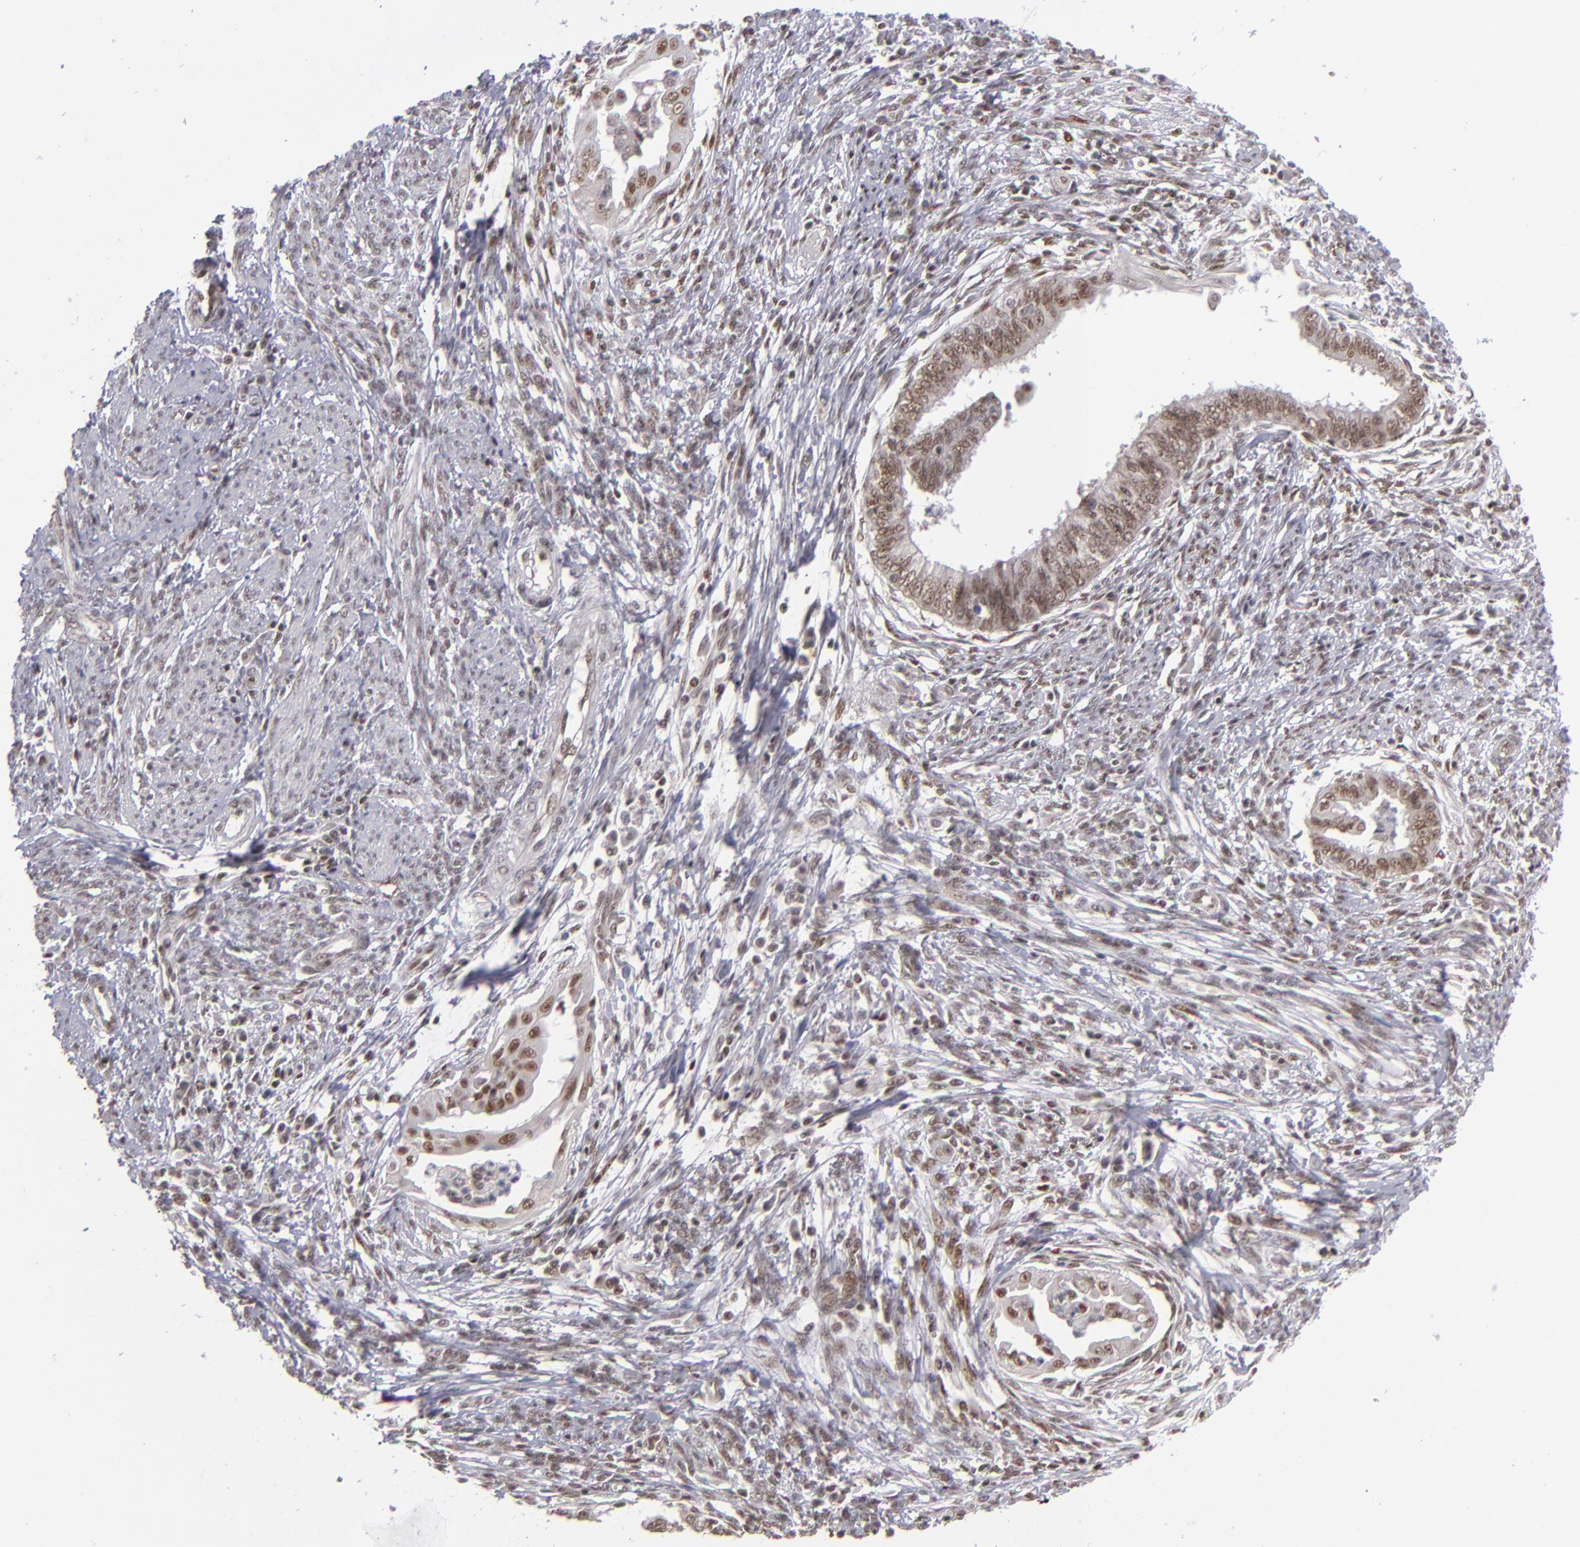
{"staining": {"intensity": "moderate", "quantity": ">75%", "location": "nuclear"}, "tissue": "endometrial cancer", "cell_type": "Tumor cells", "image_type": "cancer", "snomed": [{"axis": "morphology", "description": "Adenocarcinoma, NOS"}, {"axis": "topography", "description": "Endometrium"}], "caption": "This photomicrograph shows endometrial cancer (adenocarcinoma) stained with immunohistochemistry (IHC) to label a protein in brown. The nuclear of tumor cells show moderate positivity for the protein. Nuclei are counter-stained blue.", "gene": "MLLT3", "patient": {"sex": "female", "age": 66}}